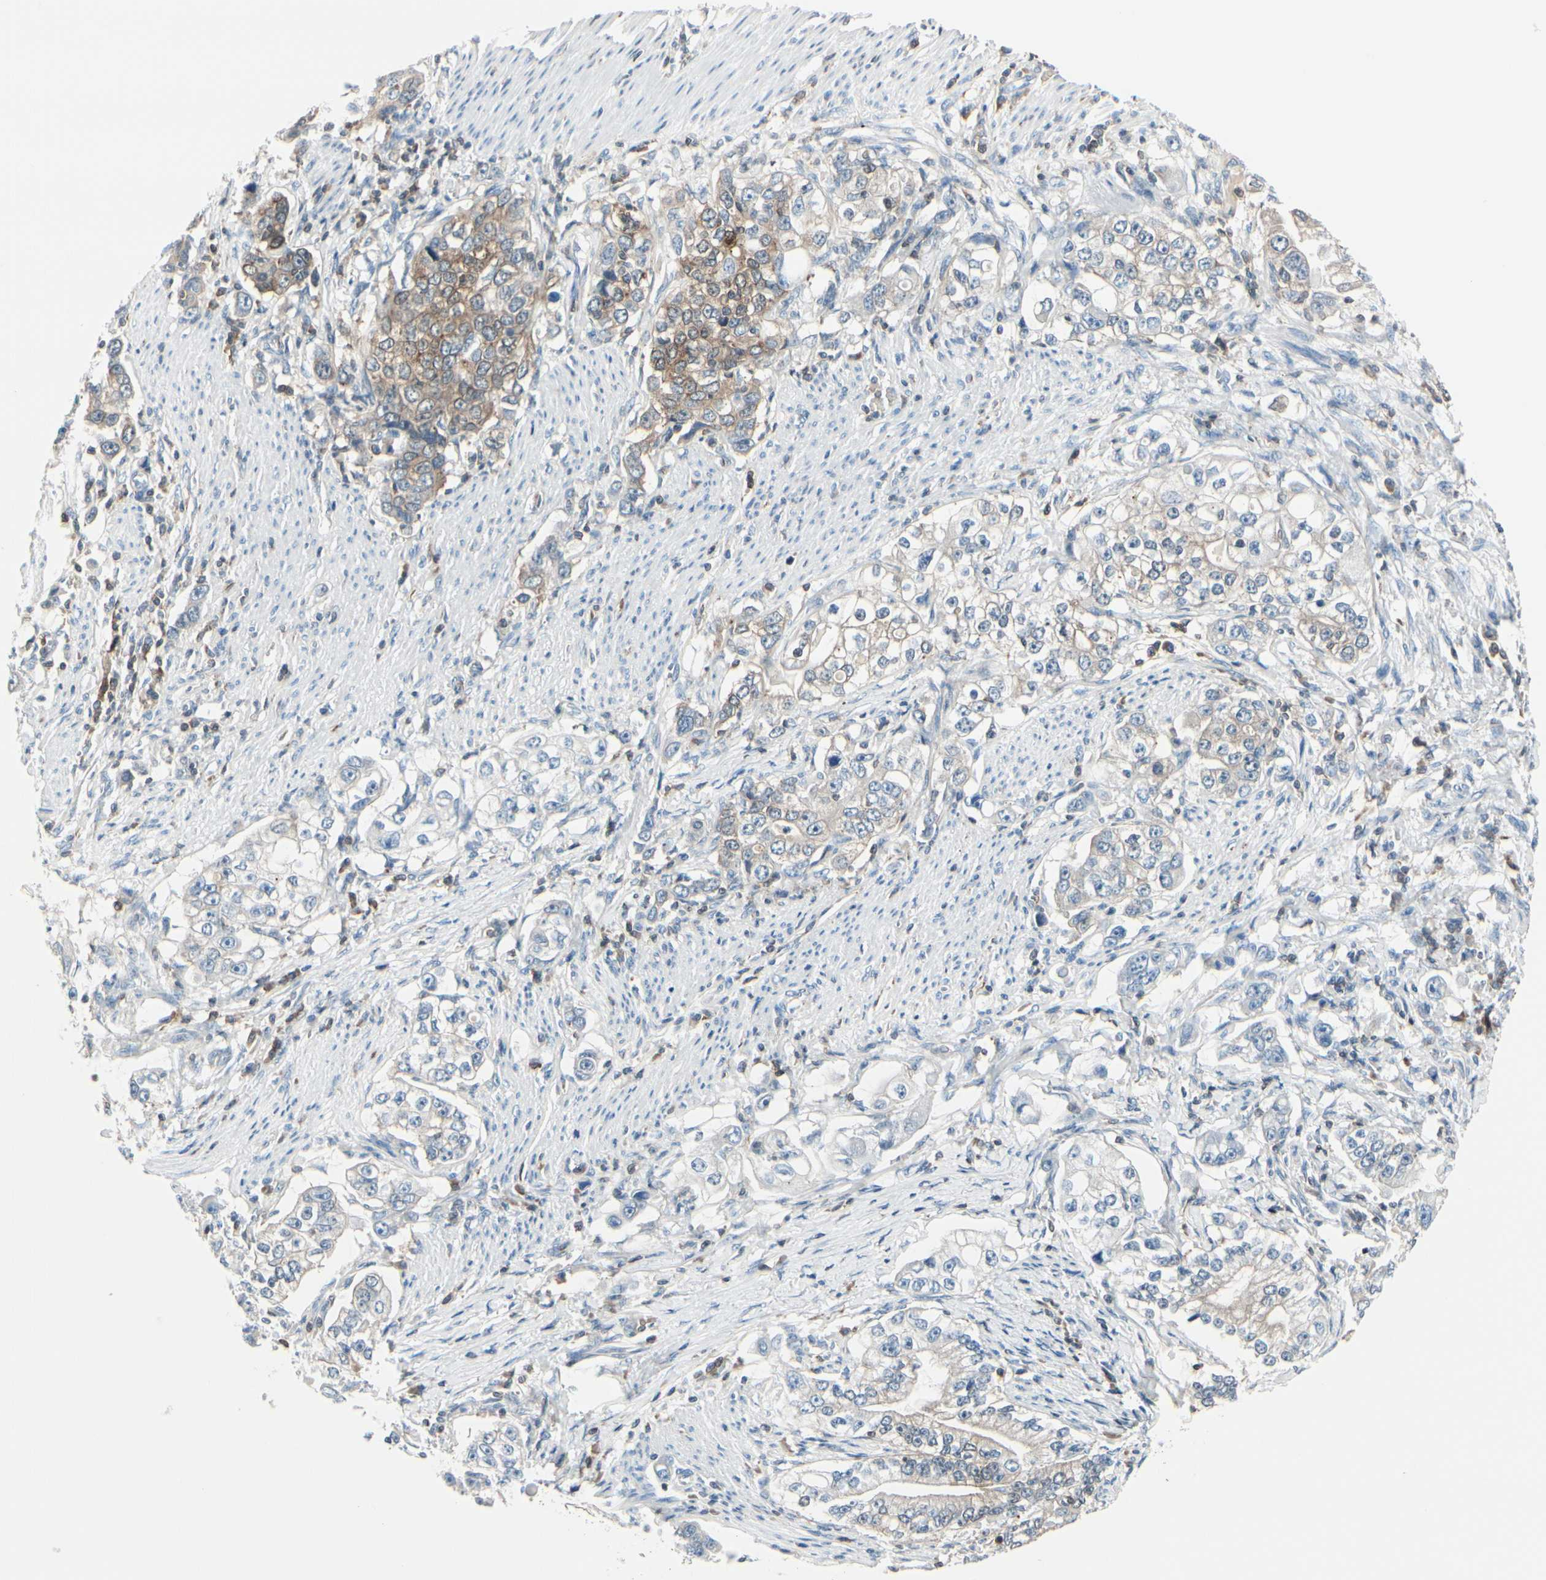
{"staining": {"intensity": "moderate", "quantity": "<25%", "location": "cytoplasmic/membranous"}, "tissue": "stomach cancer", "cell_type": "Tumor cells", "image_type": "cancer", "snomed": [{"axis": "morphology", "description": "Adenocarcinoma, NOS"}, {"axis": "topography", "description": "Stomach, lower"}], "caption": "Stomach cancer (adenocarcinoma) tissue displays moderate cytoplasmic/membranous positivity in about <25% of tumor cells", "gene": "SLC9A3R1", "patient": {"sex": "female", "age": 72}}